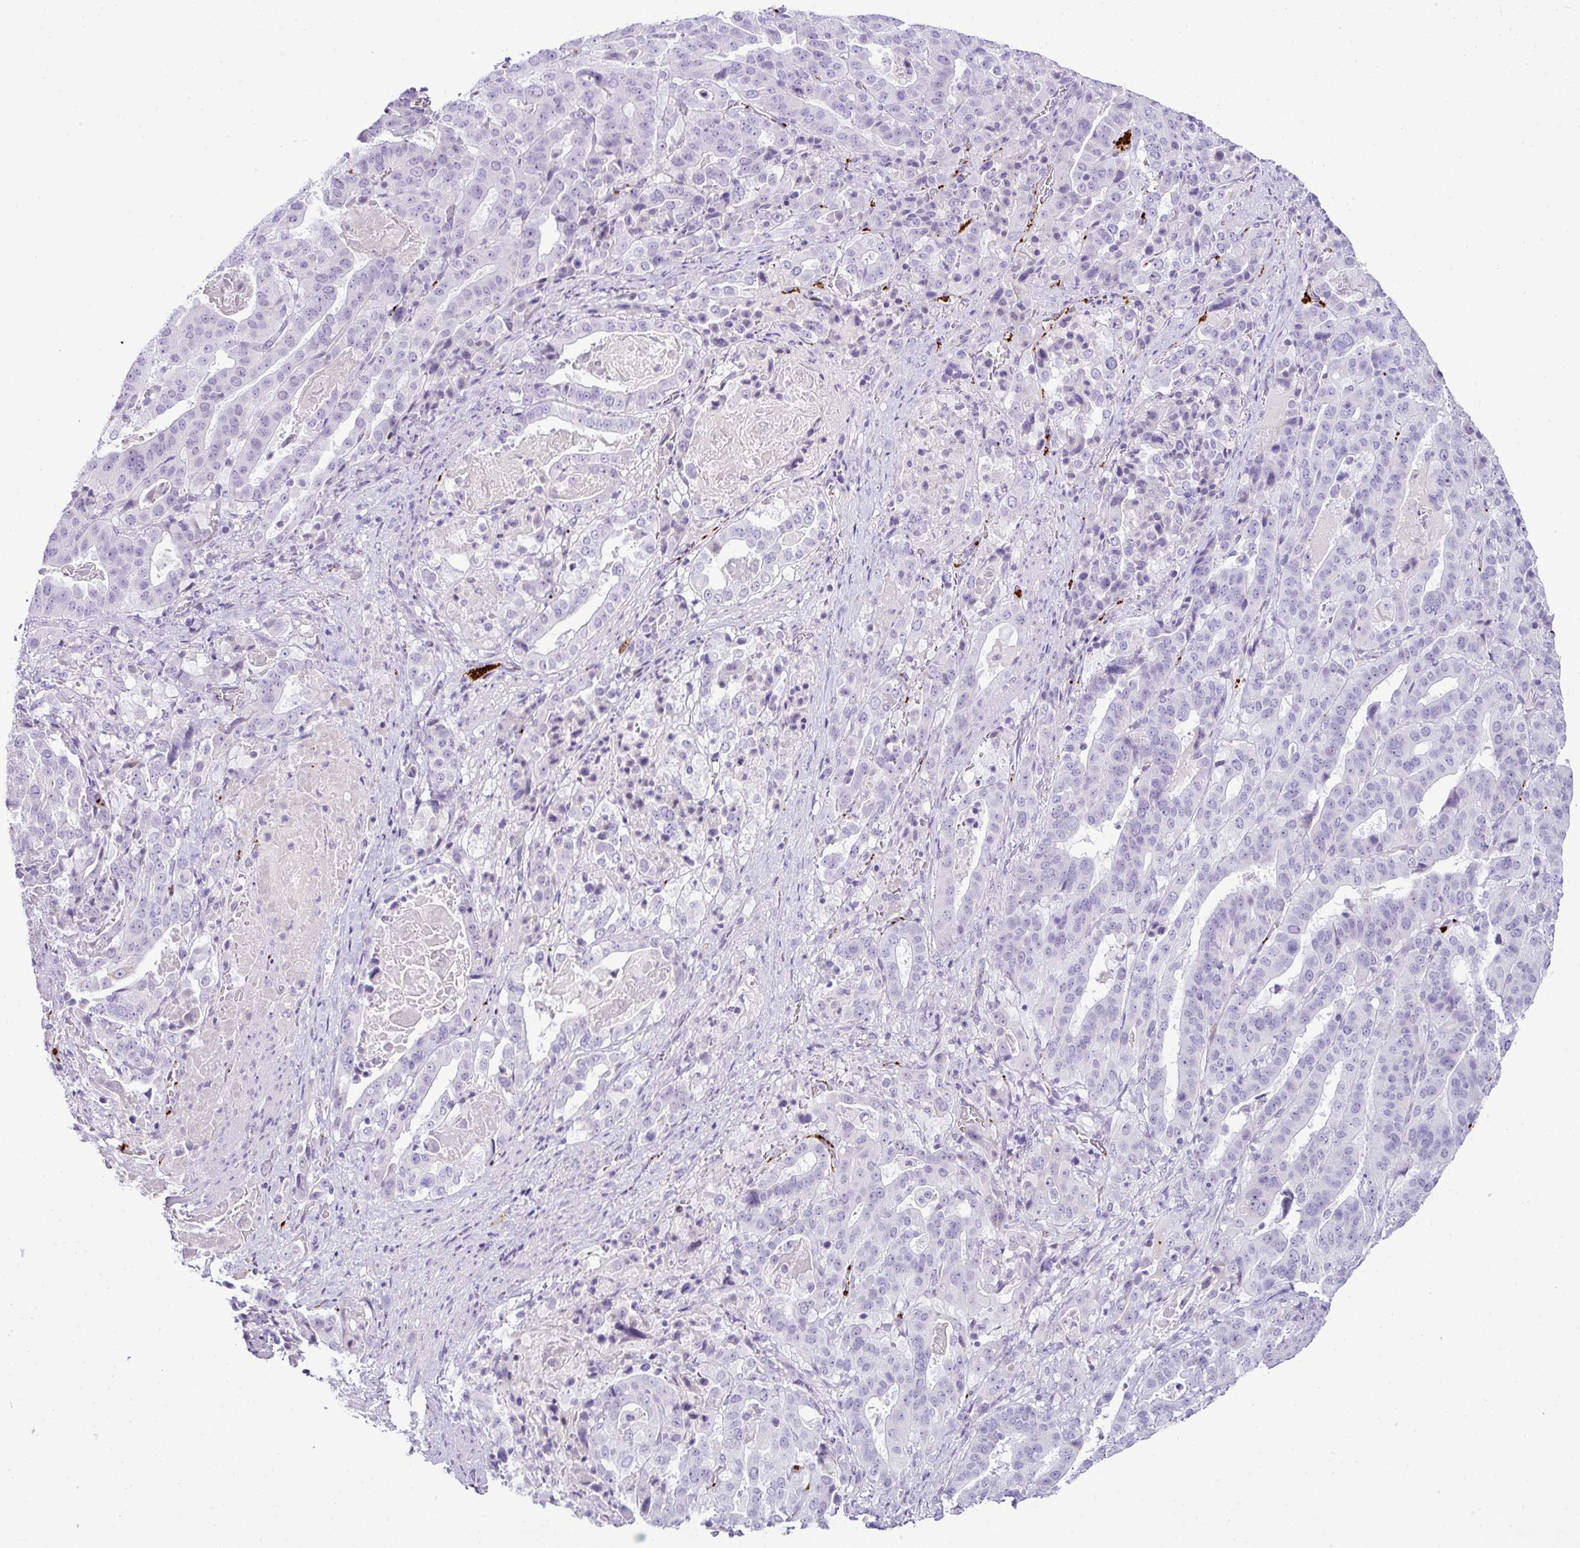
{"staining": {"intensity": "negative", "quantity": "none", "location": "none"}, "tissue": "stomach cancer", "cell_type": "Tumor cells", "image_type": "cancer", "snomed": [{"axis": "morphology", "description": "Adenocarcinoma, NOS"}, {"axis": "topography", "description": "Stomach"}], "caption": "A high-resolution photomicrograph shows IHC staining of stomach cancer, which displays no significant expression in tumor cells.", "gene": "CMTM5", "patient": {"sex": "male", "age": 48}}